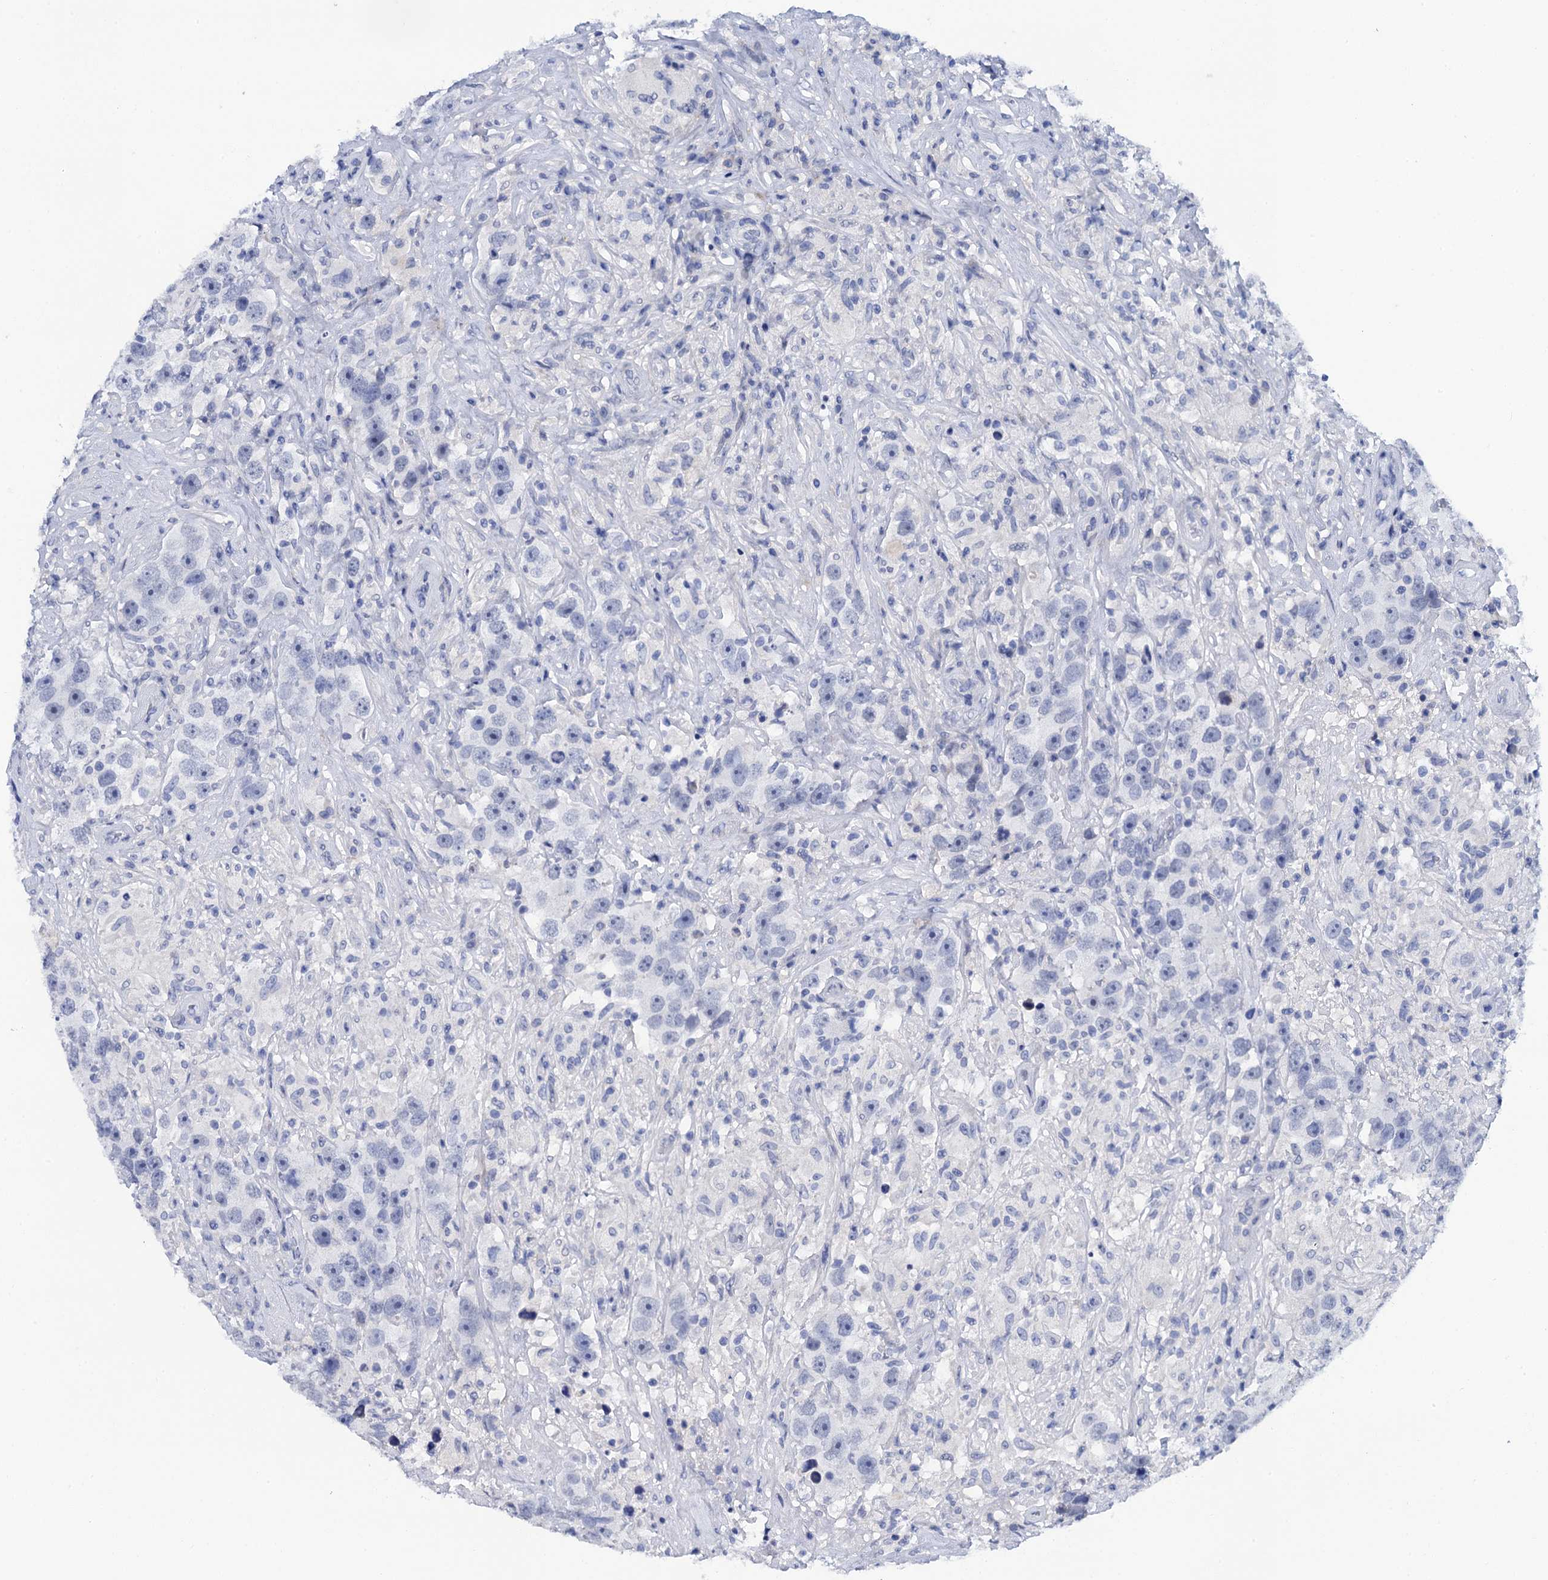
{"staining": {"intensity": "negative", "quantity": "none", "location": "none"}, "tissue": "testis cancer", "cell_type": "Tumor cells", "image_type": "cancer", "snomed": [{"axis": "morphology", "description": "Seminoma, NOS"}, {"axis": "topography", "description": "Testis"}], "caption": "The micrograph exhibits no staining of tumor cells in testis cancer (seminoma).", "gene": "LYPD3", "patient": {"sex": "male", "age": 49}}